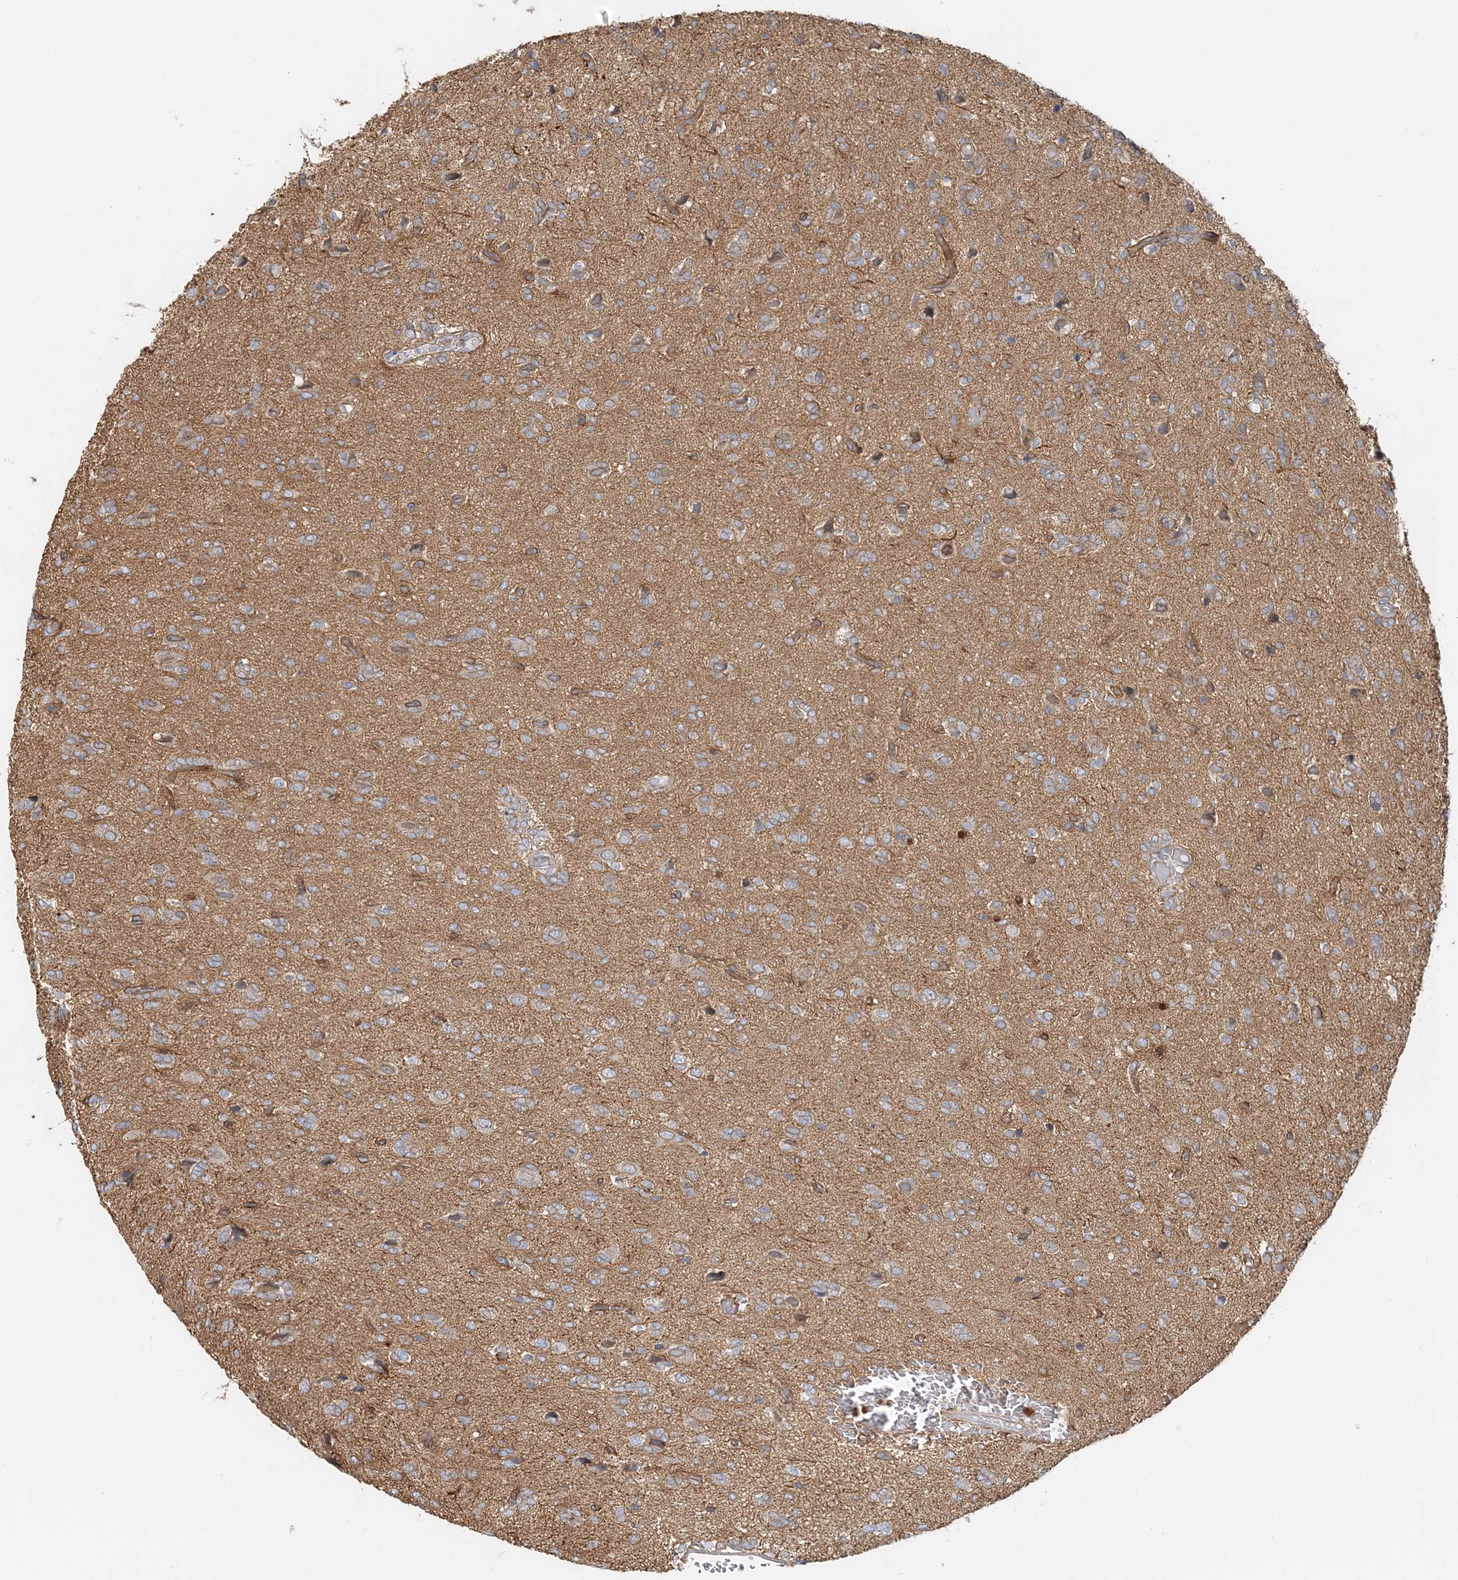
{"staining": {"intensity": "weak", "quantity": "<25%", "location": "cytoplasmic/membranous"}, "tissue": "glioma", "cell_type": "Tumor cells", "image_type": "cancer", "snomed": [{"axis": "morphology", "description": "Glioma, malignant, High grade"}, {"axis": "topography", "description": "Brain"}], "caption": "The IHC image has no significant staining in tumor cells of high-grade glioma (malignant) tissue.", "gene": "DNAH1", "patient": {"sex": "female", "age": 59}}